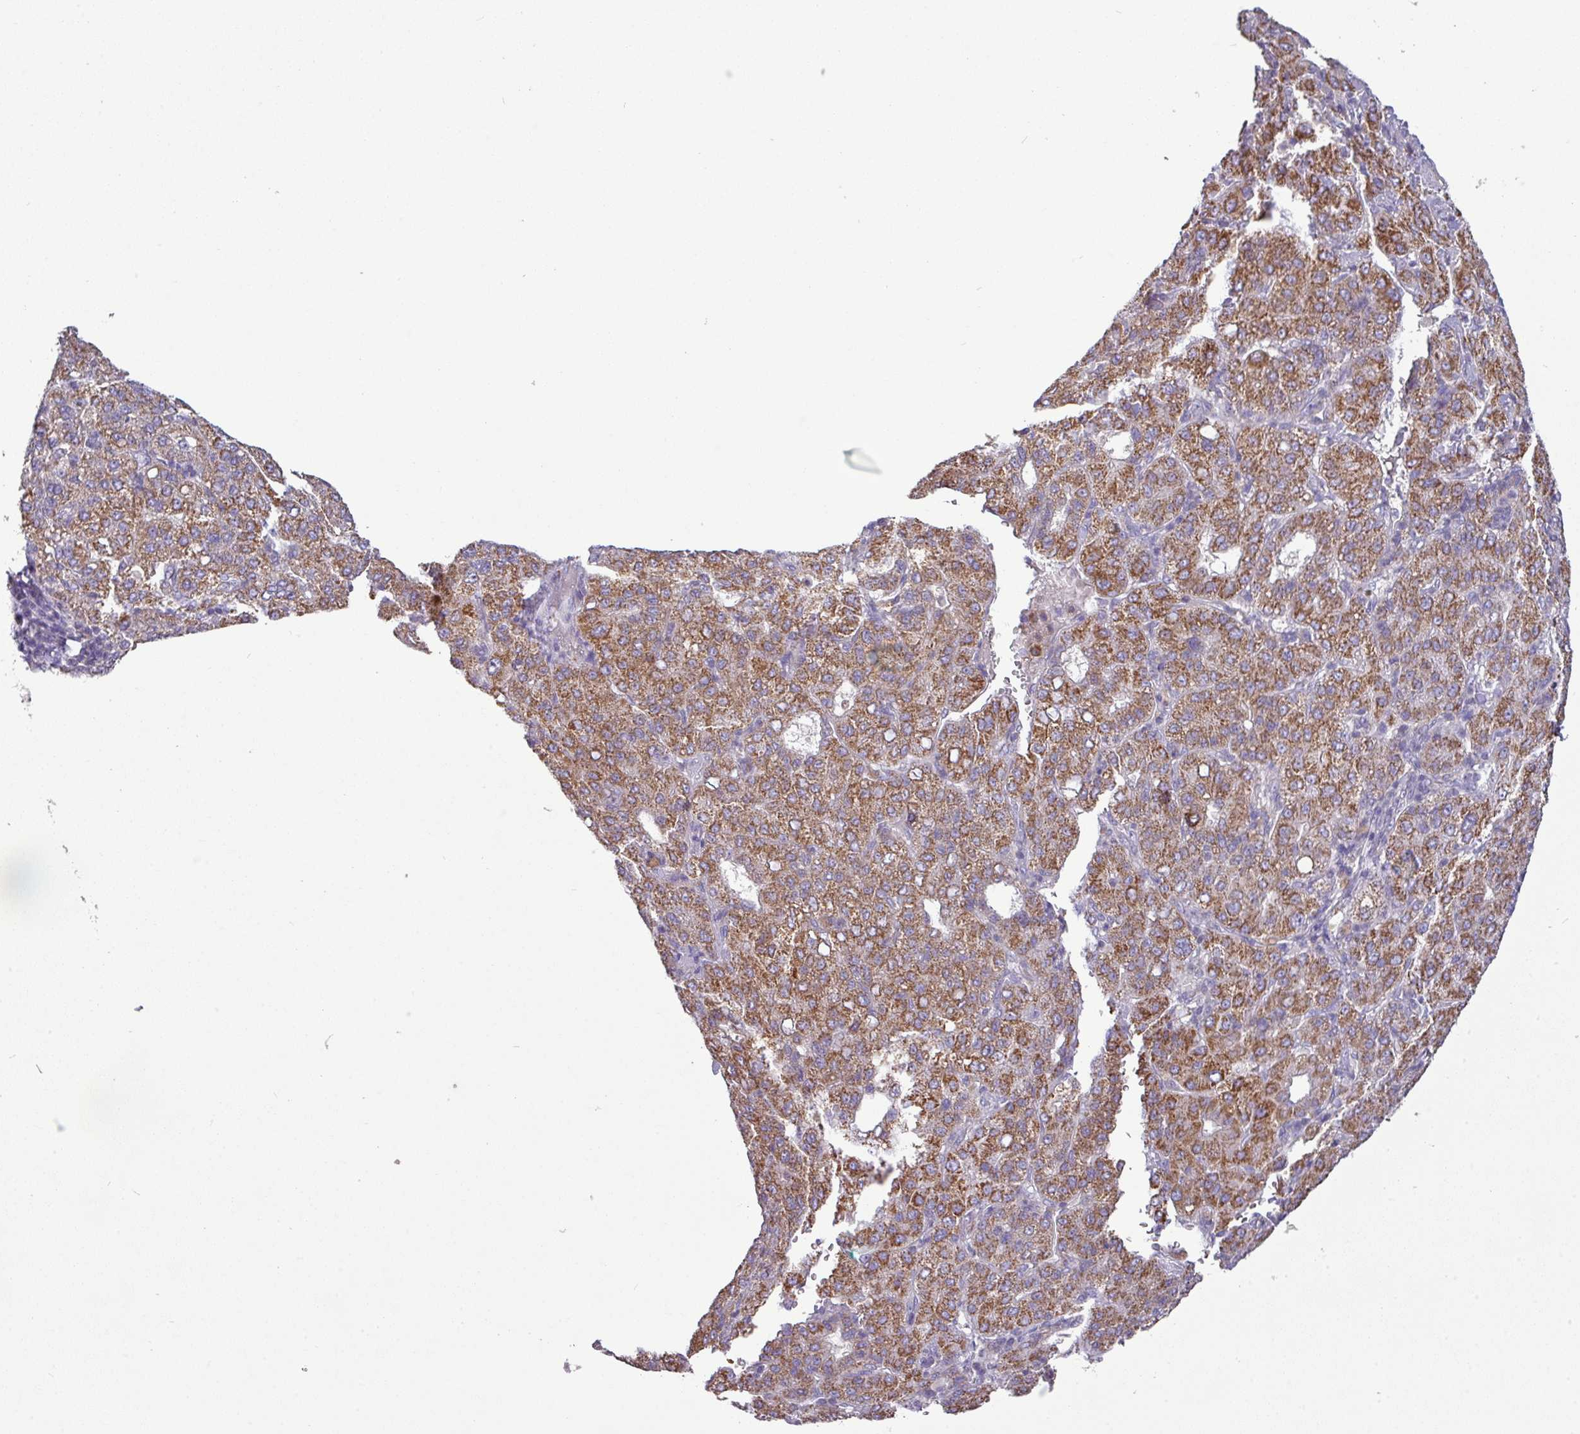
{"staining": {"intensity": "moderate", "quantity": ">75%", "location": "cytoplasmic/membranous"}, "tissue": "liver cancer", "cell_type": "Tumor cells", "image_type": "cancer", "snomed": [{"axis": "morphology", "description": "Carcinoma, Hepatocellular, NOS"}, {"axis": "topography", "description": "Liver"}], "caption": "Immunohistochemical staining of human liver cancer exhibits moderate cytoplasmic/membranous protein expression in approximately >75% of tumor cells.", "gene": "TRAPPC1", "patient": {"sex": "male", "age": 65}}